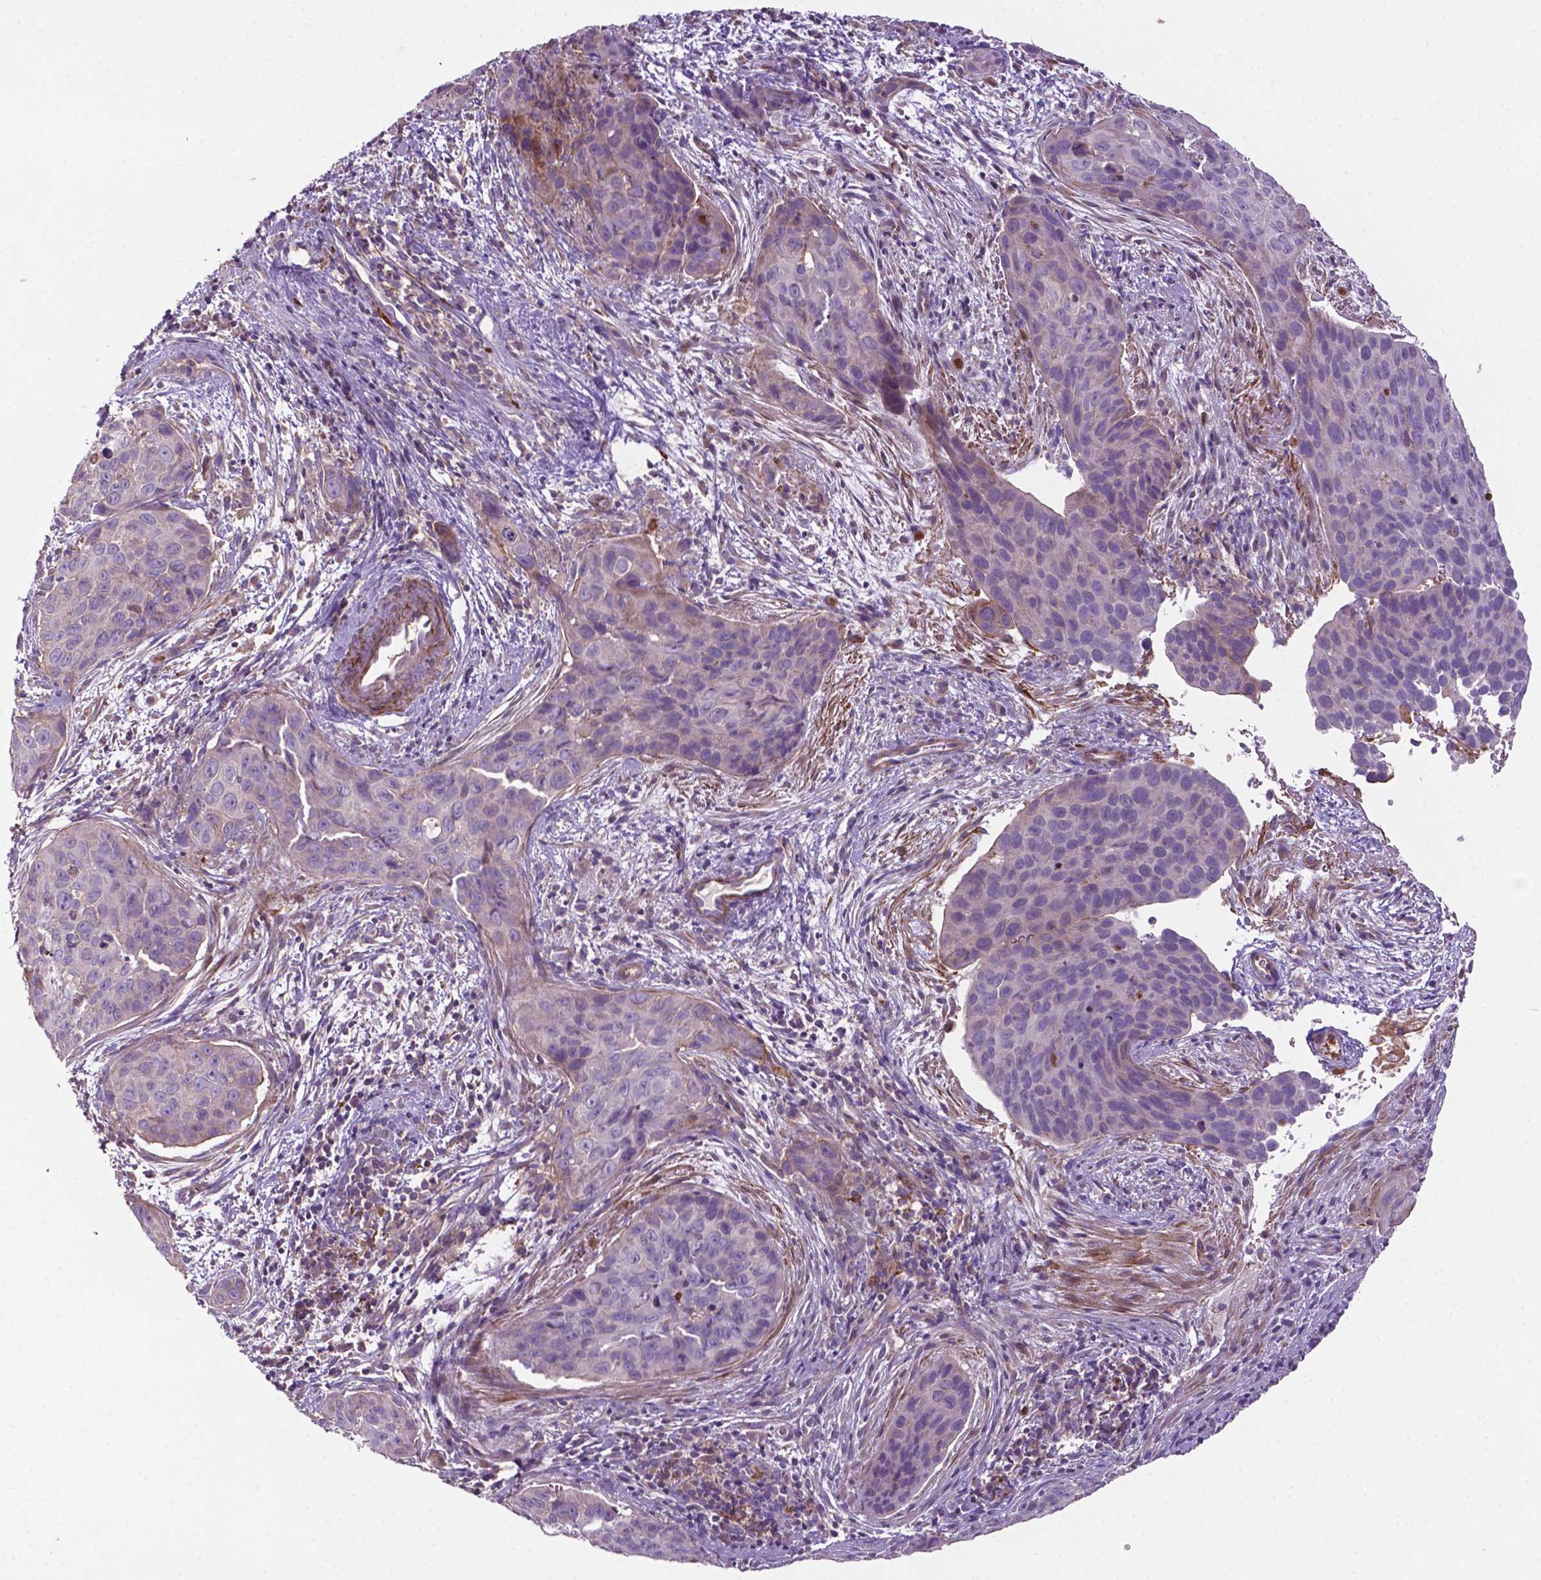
{"staining": {"intensity": "negative", "quantity": "none", "location": "none"}, "tissue": "cervical cancer", "cell_type": "Tumor cells", "image_type": "cancer", "snomed": [{"axis": "morphology", "description": "Squamous cell carcinoma, NOS"}, {"axis": "topography", "description": "Cervix"}], "caption": "Protein analysis of cervical cancer reveals no significant expression in tumor cells.", "gene": "BMP4", "patient": {"sex": "female", "age": 35}}